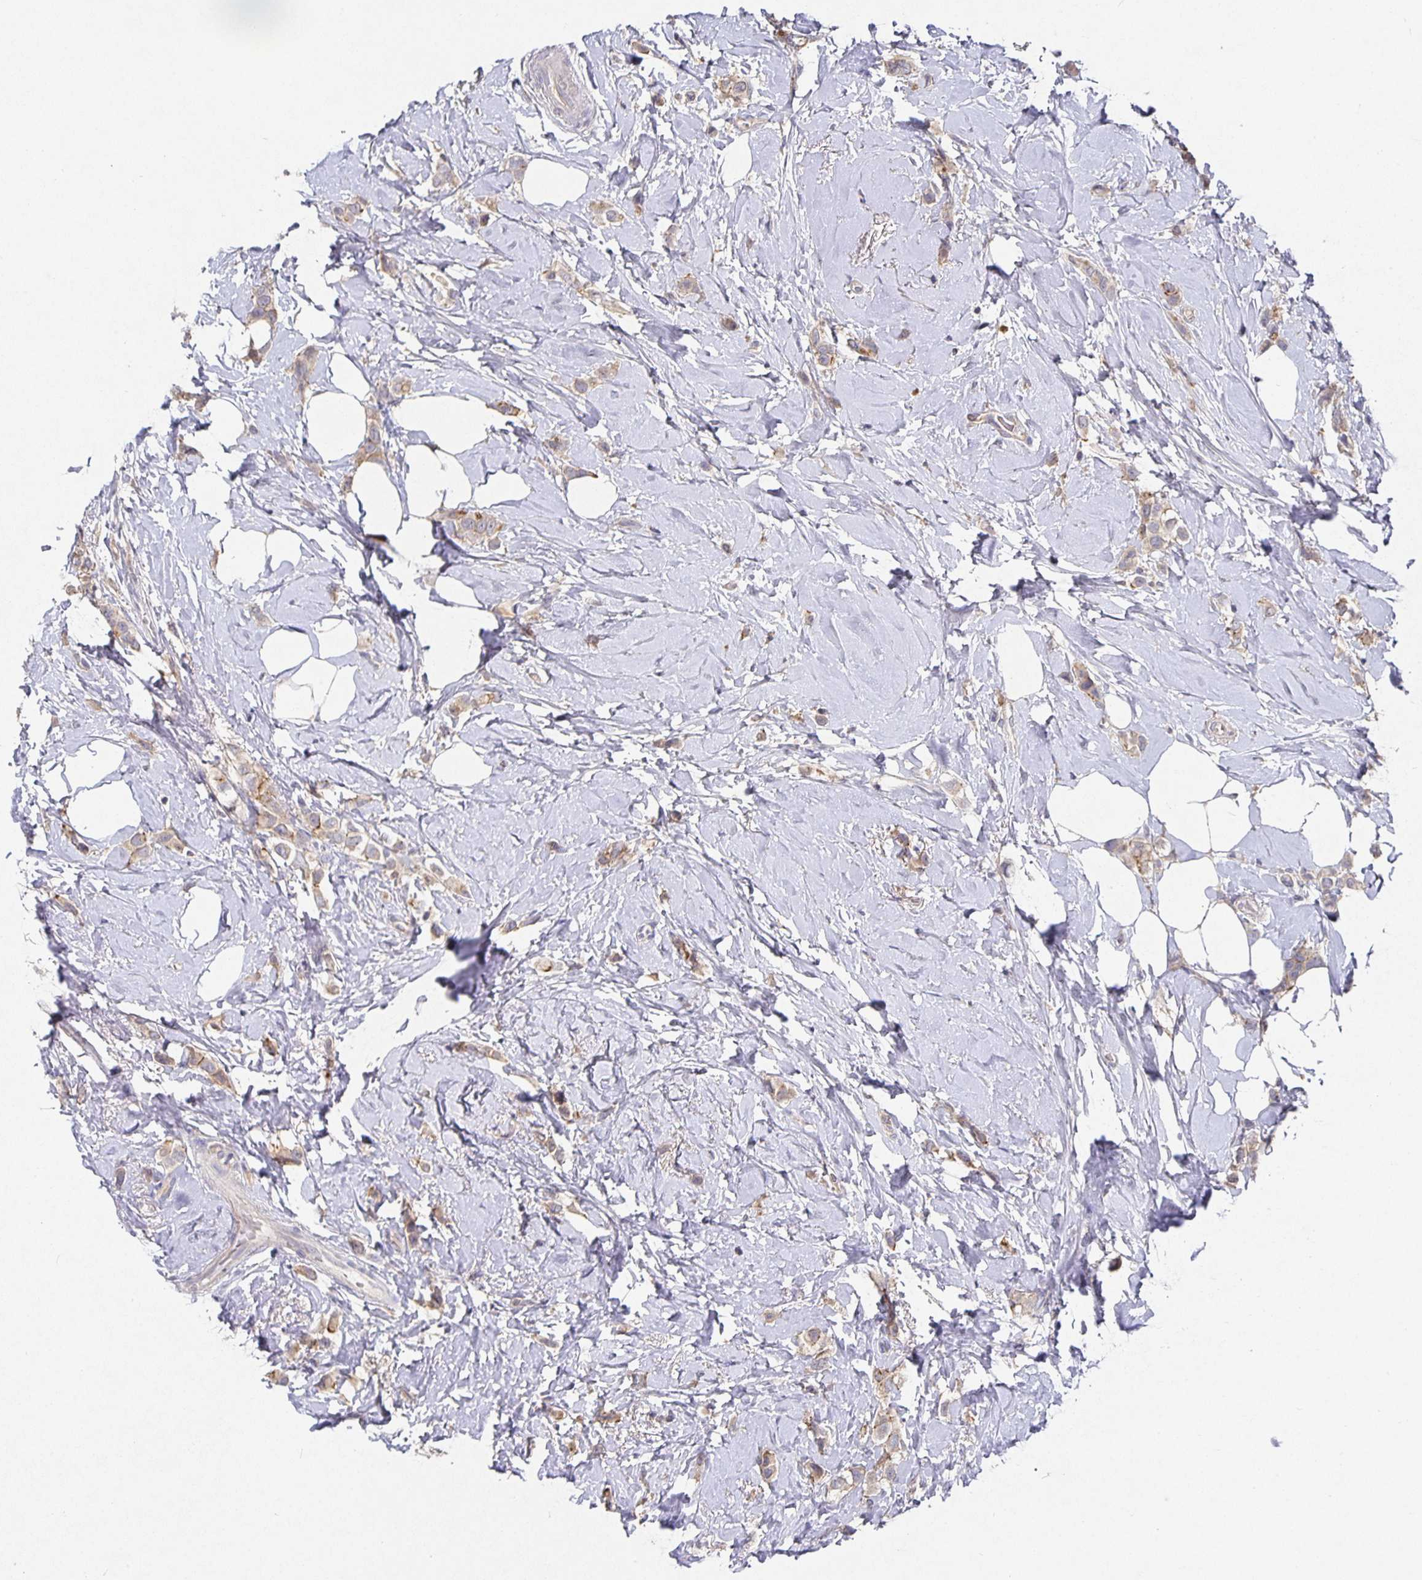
{"staining": {"intensity": "weak", "quantity": "25%-75%", "location": "cytoplasmic/membranous"}, "tissue": "breast cancer", "cell_type": "Tumor cells", "image_type": "cancer", "snomed": [{"axis": "morphology", "description": "Lobular carcinoma"}, {"axis": "topography", "description": "Breast"}], "caption": "Immunohistochemistry histopathology image of human breast lobular carcinoma stained for a protein (brown), which demonstrates low levels of weak cytoplasmic/membranous positivity in approximately 25%-75% of tumor cells.", "gene": "HEPN1", "patient": {"sex": "female", "age": 66}}